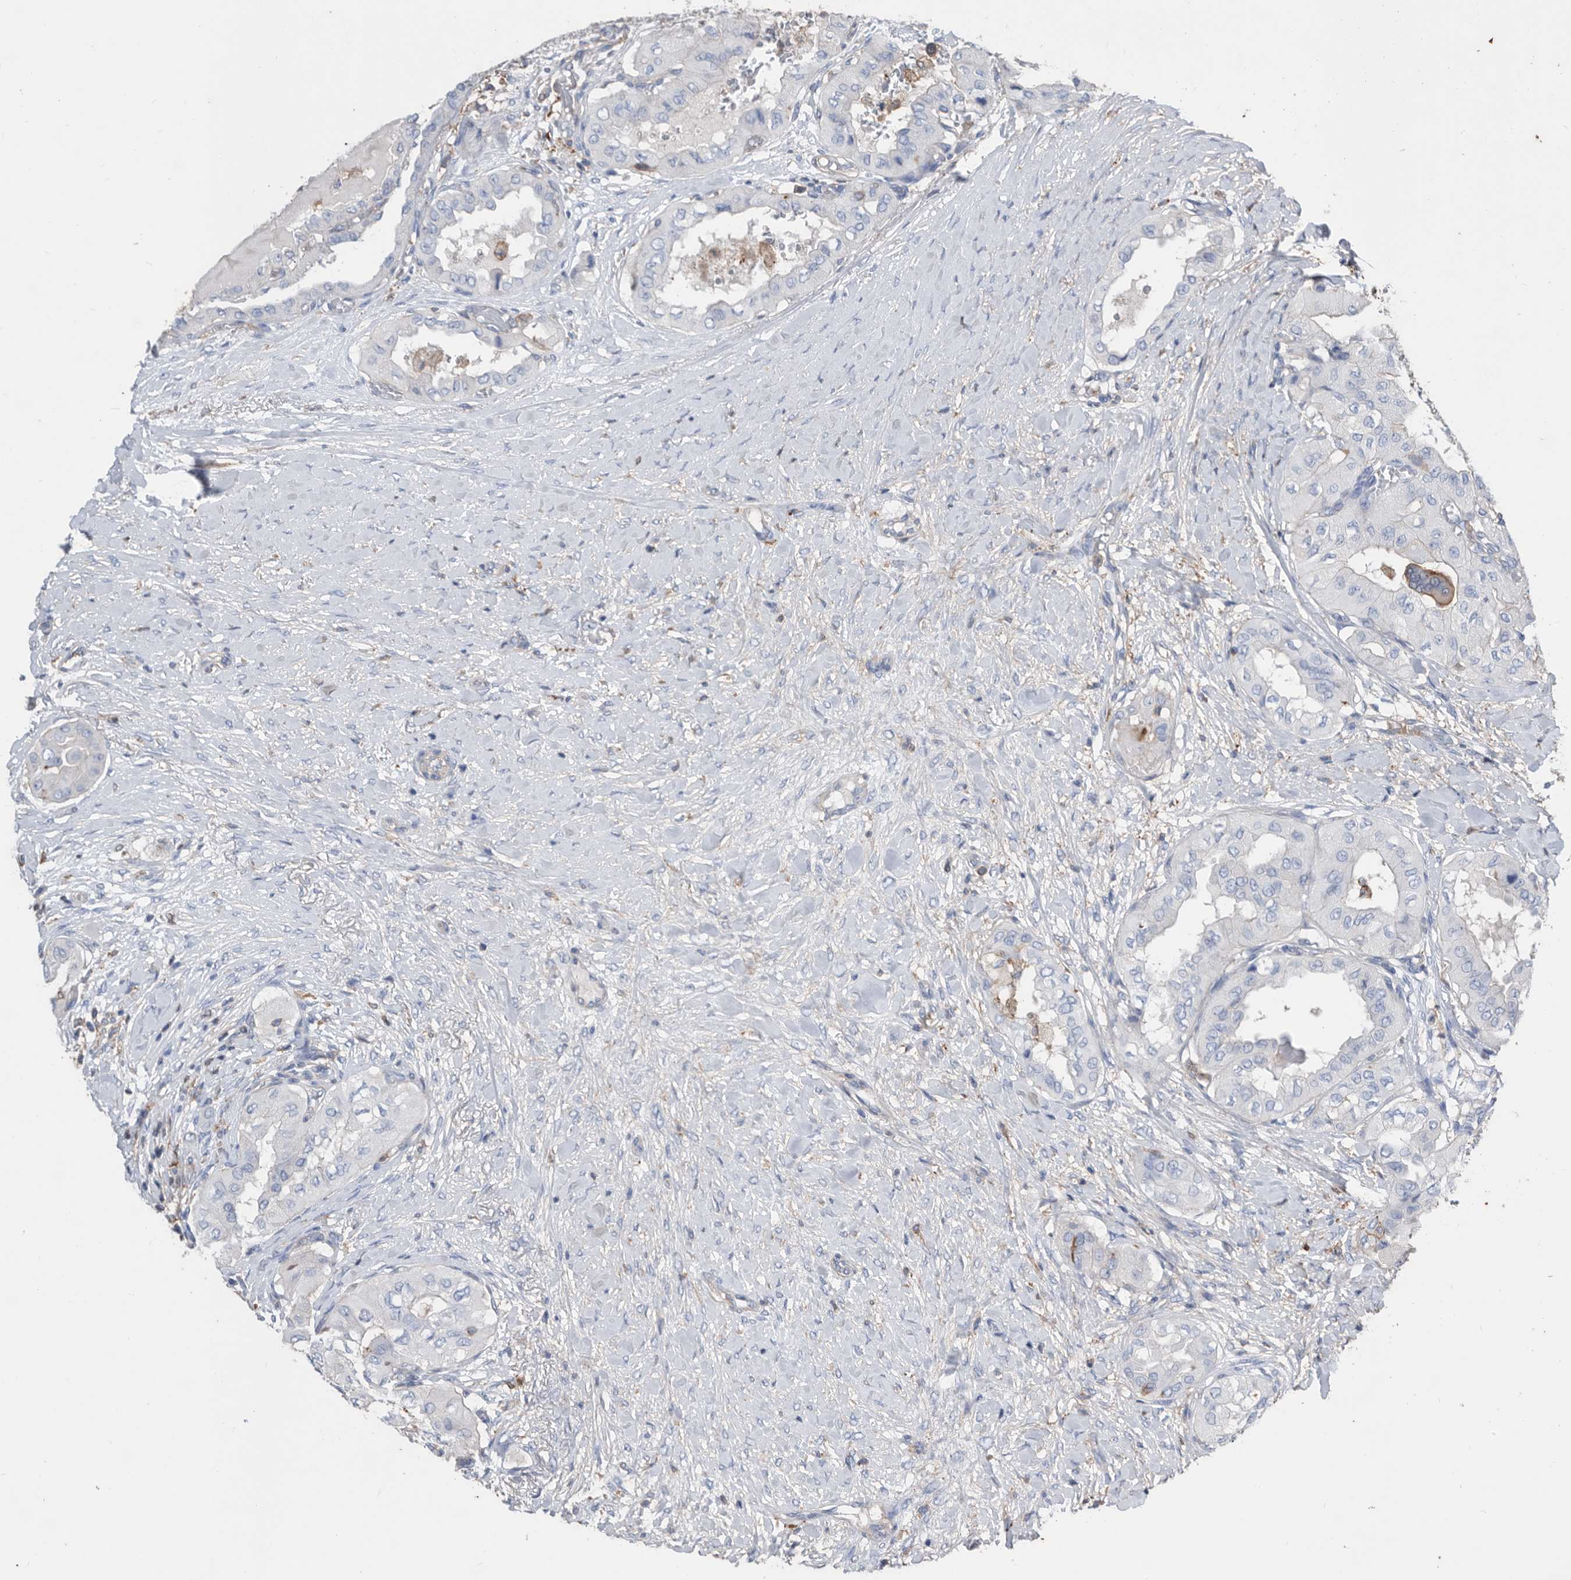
{"staining": {"intensity": "negative", "quantity": "none", "location": "none"}, "tissue": "thyroid cancer", "cell_type": "Tumor cells", "image_type": "cancer", "snomed": [{"axis": "morphology", "description": "Papillary adenocarcinoma, NOS"}, {"axis": "topography", "description": "Thyroid gland"}], "caption": "DAB (3,3'-diaminobenzidine) immunohistochemical staining of thyroid papillary adenocarcinoma demonstrates no significant positivity in tumor cells.", "gene": "MS4A4A", "patient": {"sex": "female", "age": 59}}